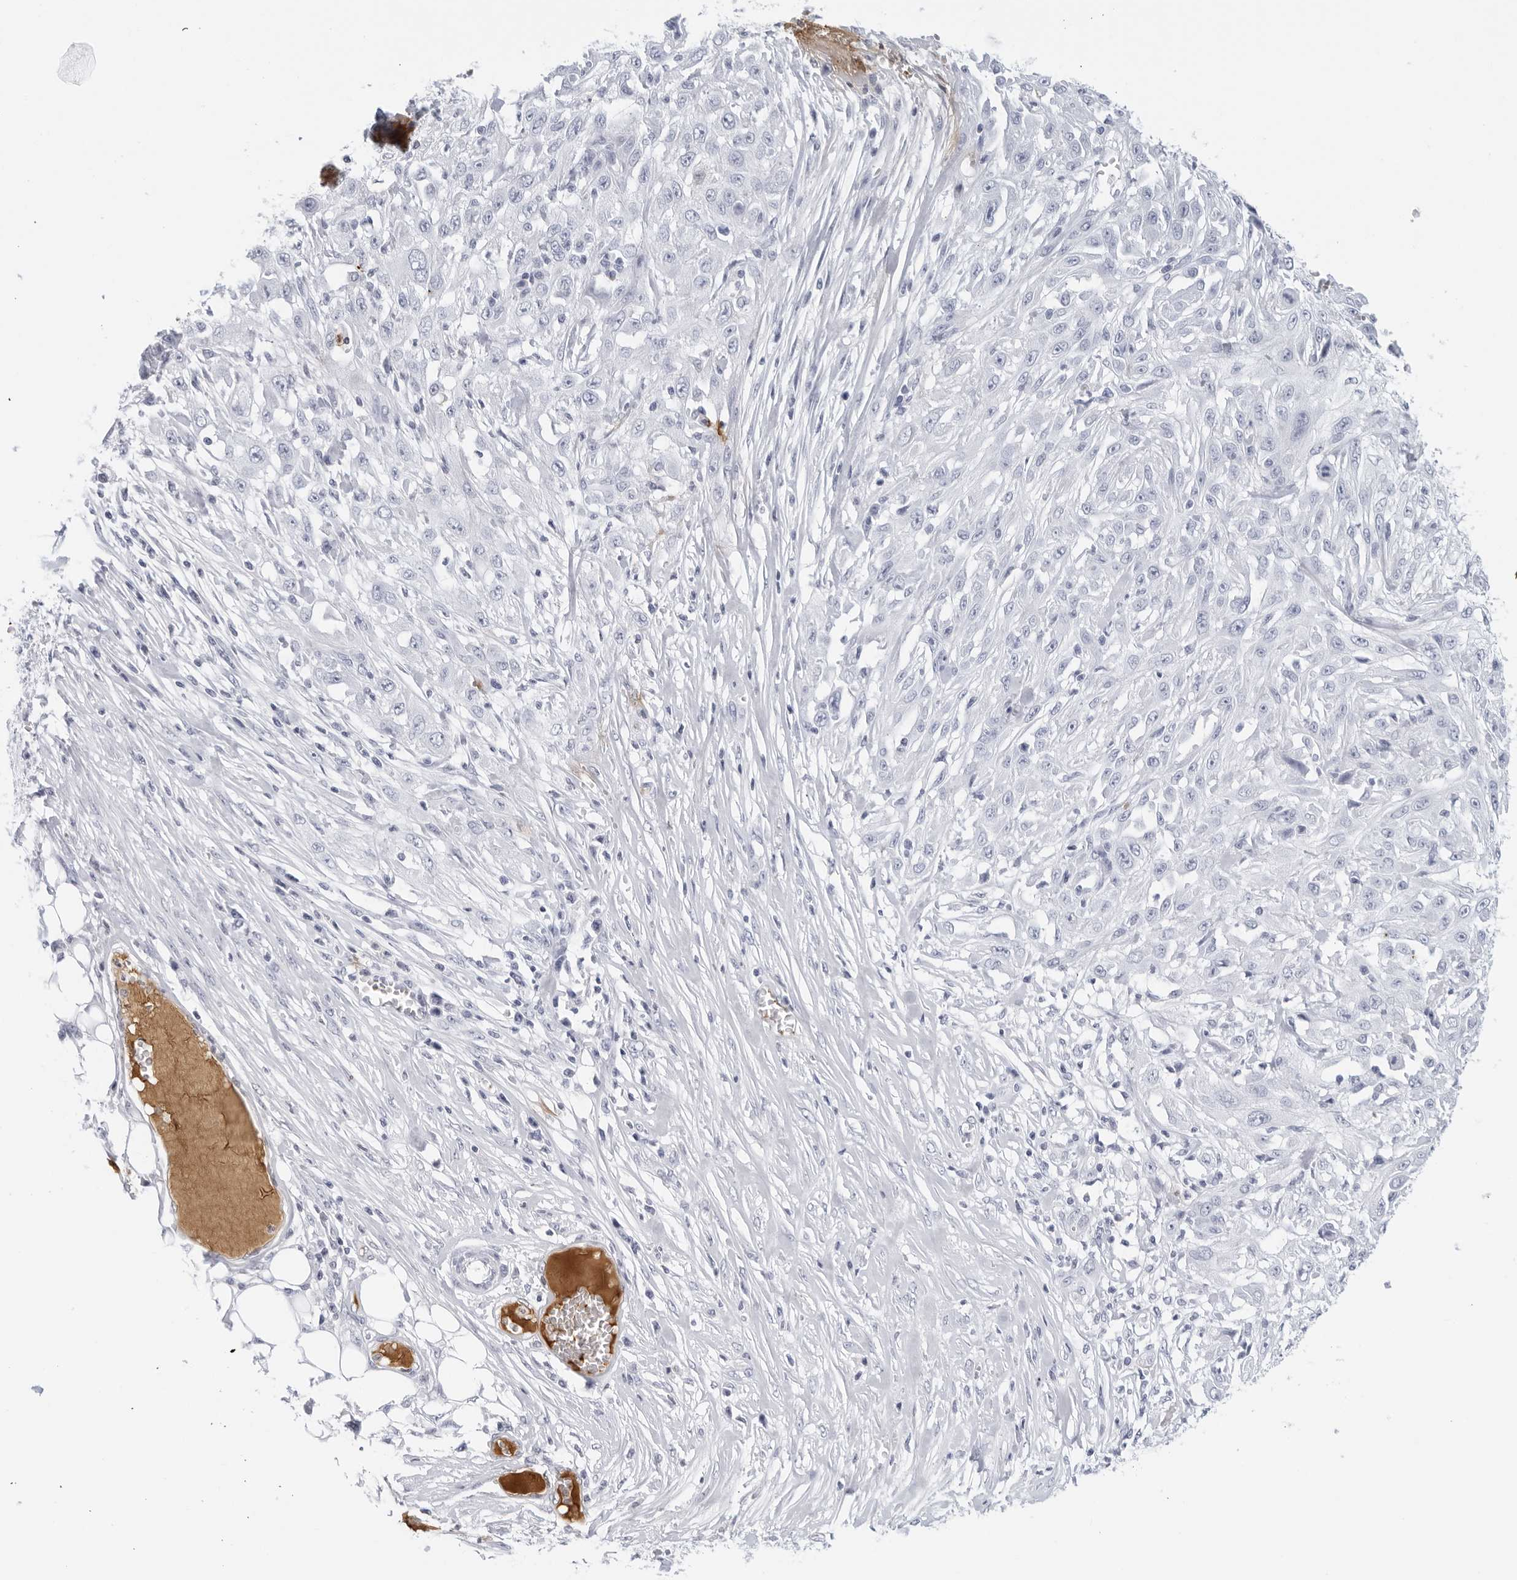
{"staining": {"intensity": "negative", "quantity": "none", "location": "none"}, "tissue": "skin cancer", "cell_type": "Tumor cells", "image_type": "cancer", "snomed": [{"axis": "morphology", "description": "Squamous cell carcinoma, NOS"}, {"axis": "morphology", "description": "Squamous cell carcinoma, metastatic, NOS"}, {"axis": "topography", "description": "Skin"}, {"axis": "topography", "description": "Lymph node"}], "caption": "Histopathology image shows no protein positivity in tumor cells of skin cancer tissue. Brightfield microscopy of immunohistochemistry (IHC) stained with DAB (3,3'-diaminobenzidine) (brown) and hematoxylin (blue), captured at high magnification.", "gene": "FGG", "patient": {"sex": "male", "age": 75}}